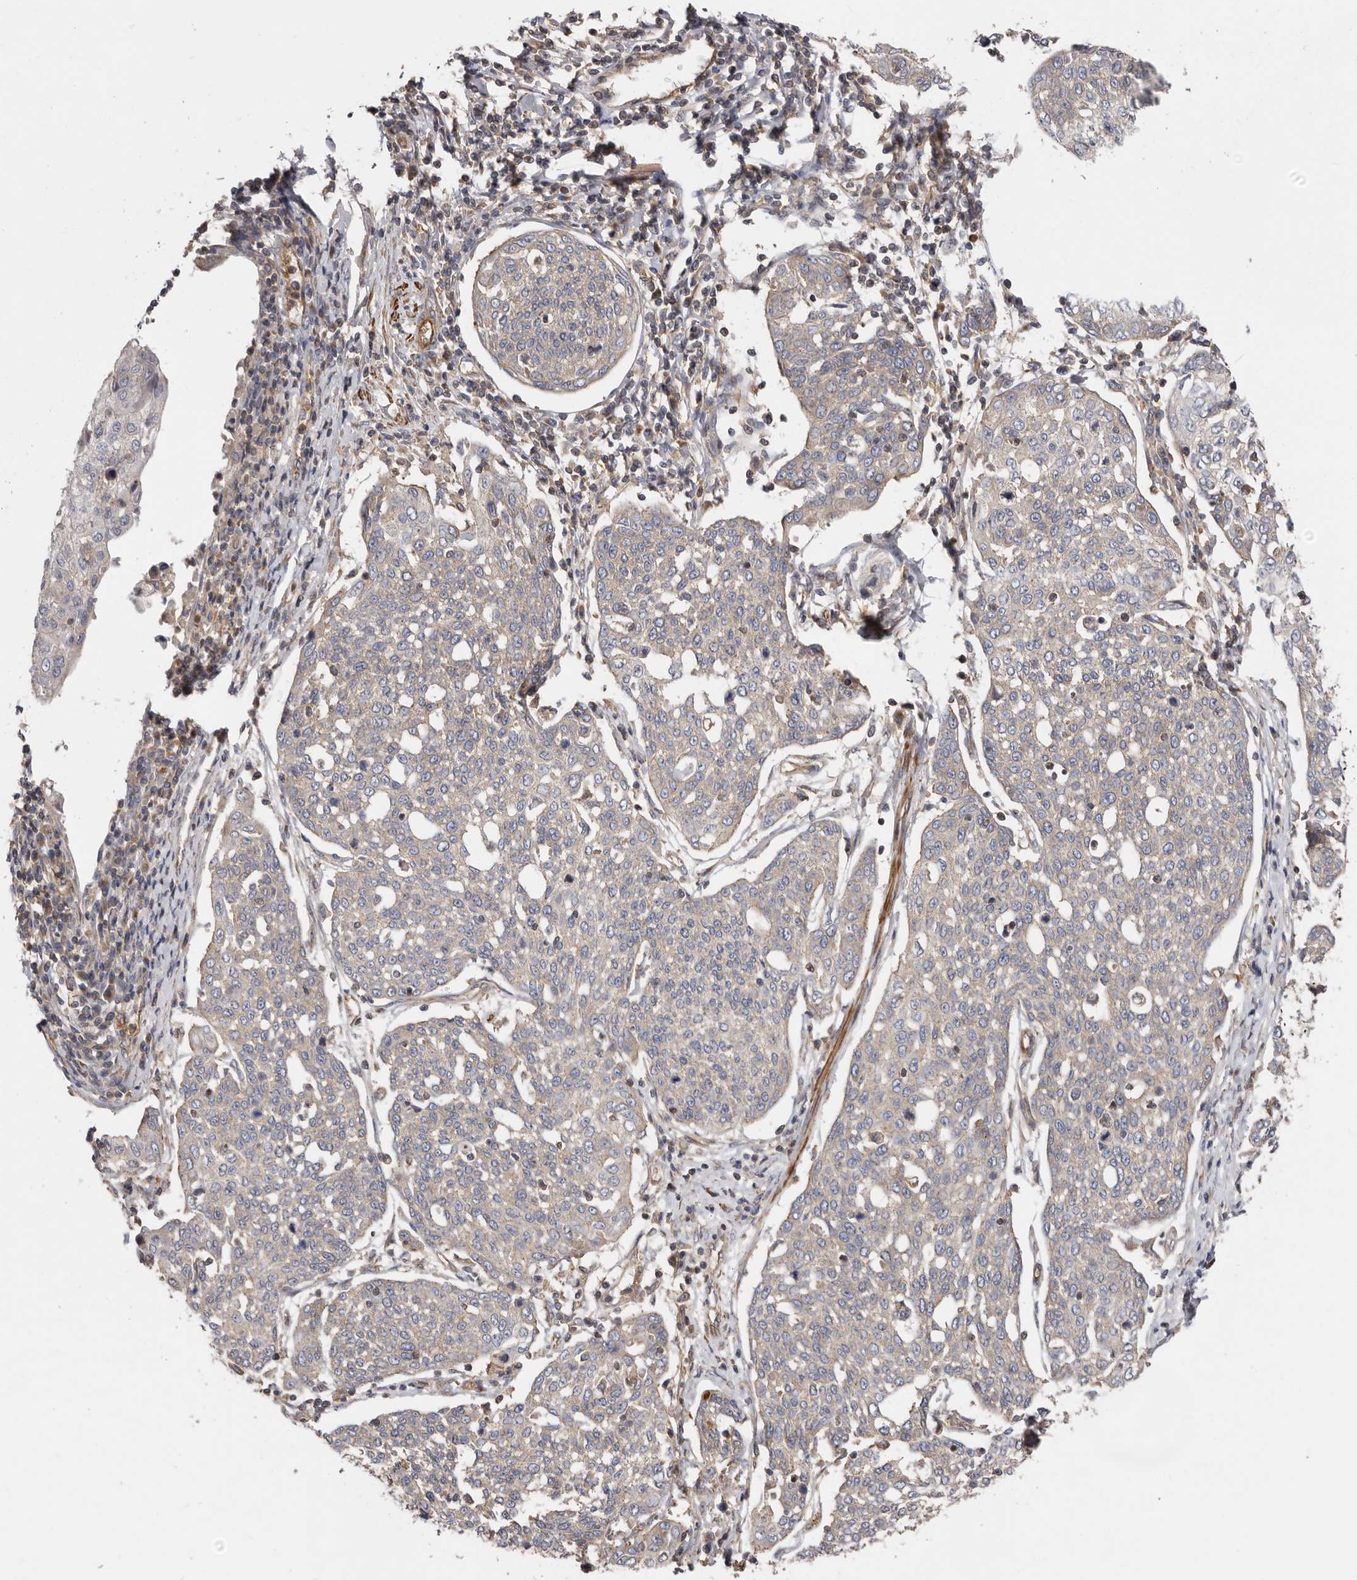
{"staining": {"intensity": "negative", "quantity": "none", "location": "none"}, "tissue": "cervical cancer", "cell_type": "Tumor cells", "image_type": "cancer", "snomed": [{"axis": "morphology", "description": "Squamous cell carcinoma, NOS"}, {"axis": "topography", "description": "Cervix"}], "caption": "Tumor cells show no significant positivity in cervical squamous cell carcinoma.", "gene": "TMC7", "patient": {"sex": "female", "age": 34}}